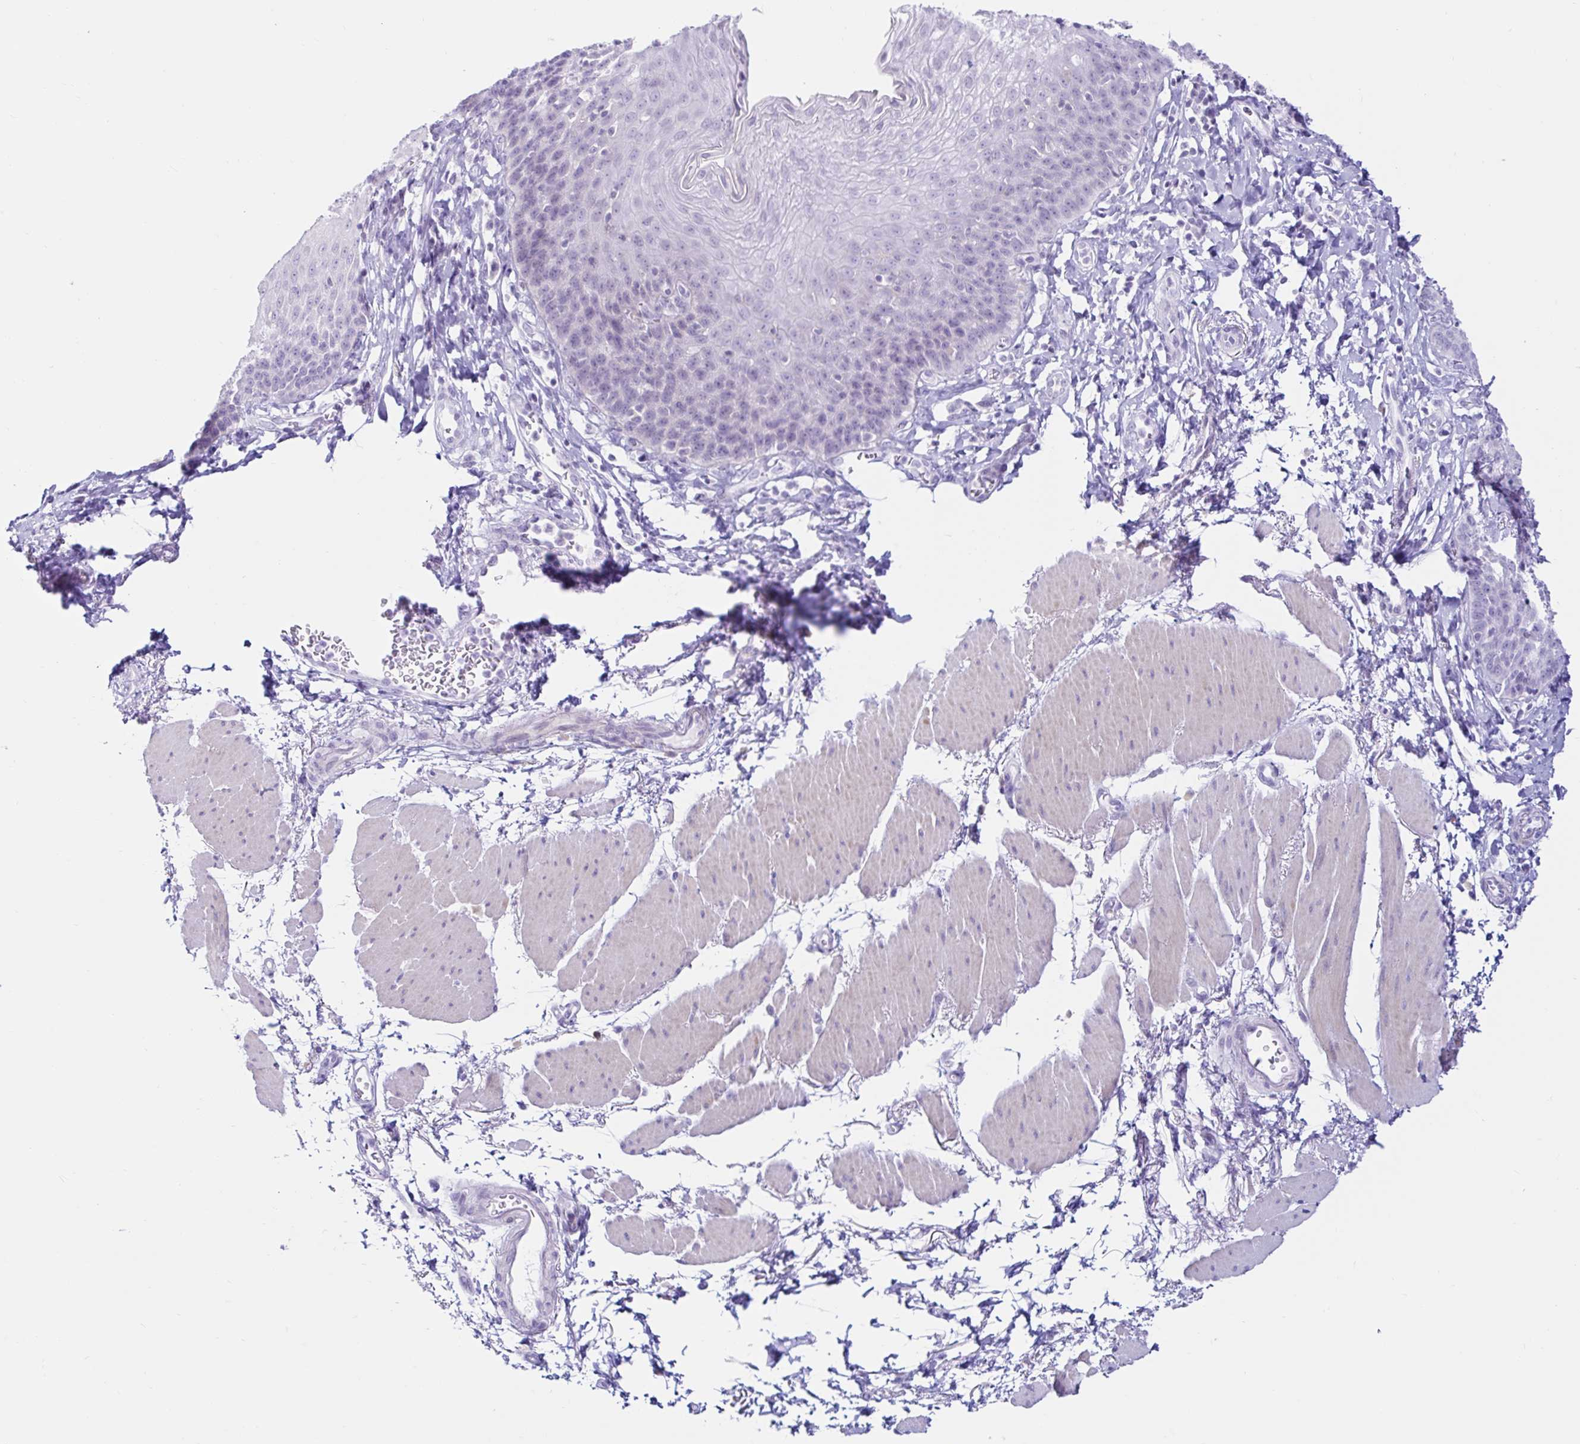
{"staining": {"intensity": "negative", "quantity": "none", "location": "none"}, "tissue": "esophagus", "cell_type": "Squamous epithelial cells", "image_type": "normal", "snomed": [{"axis": "morphology", "description": "Normal tissue, NOS"}, {"axis": "topography", "description": "Esophagus"}], "caption": "The immunohistochemistry (IHC) micrograph has no significant expression in squamous epithelial cells of esophagus.", "gene": "BEST1", "patient": {"sex": "female", "age": 81}}